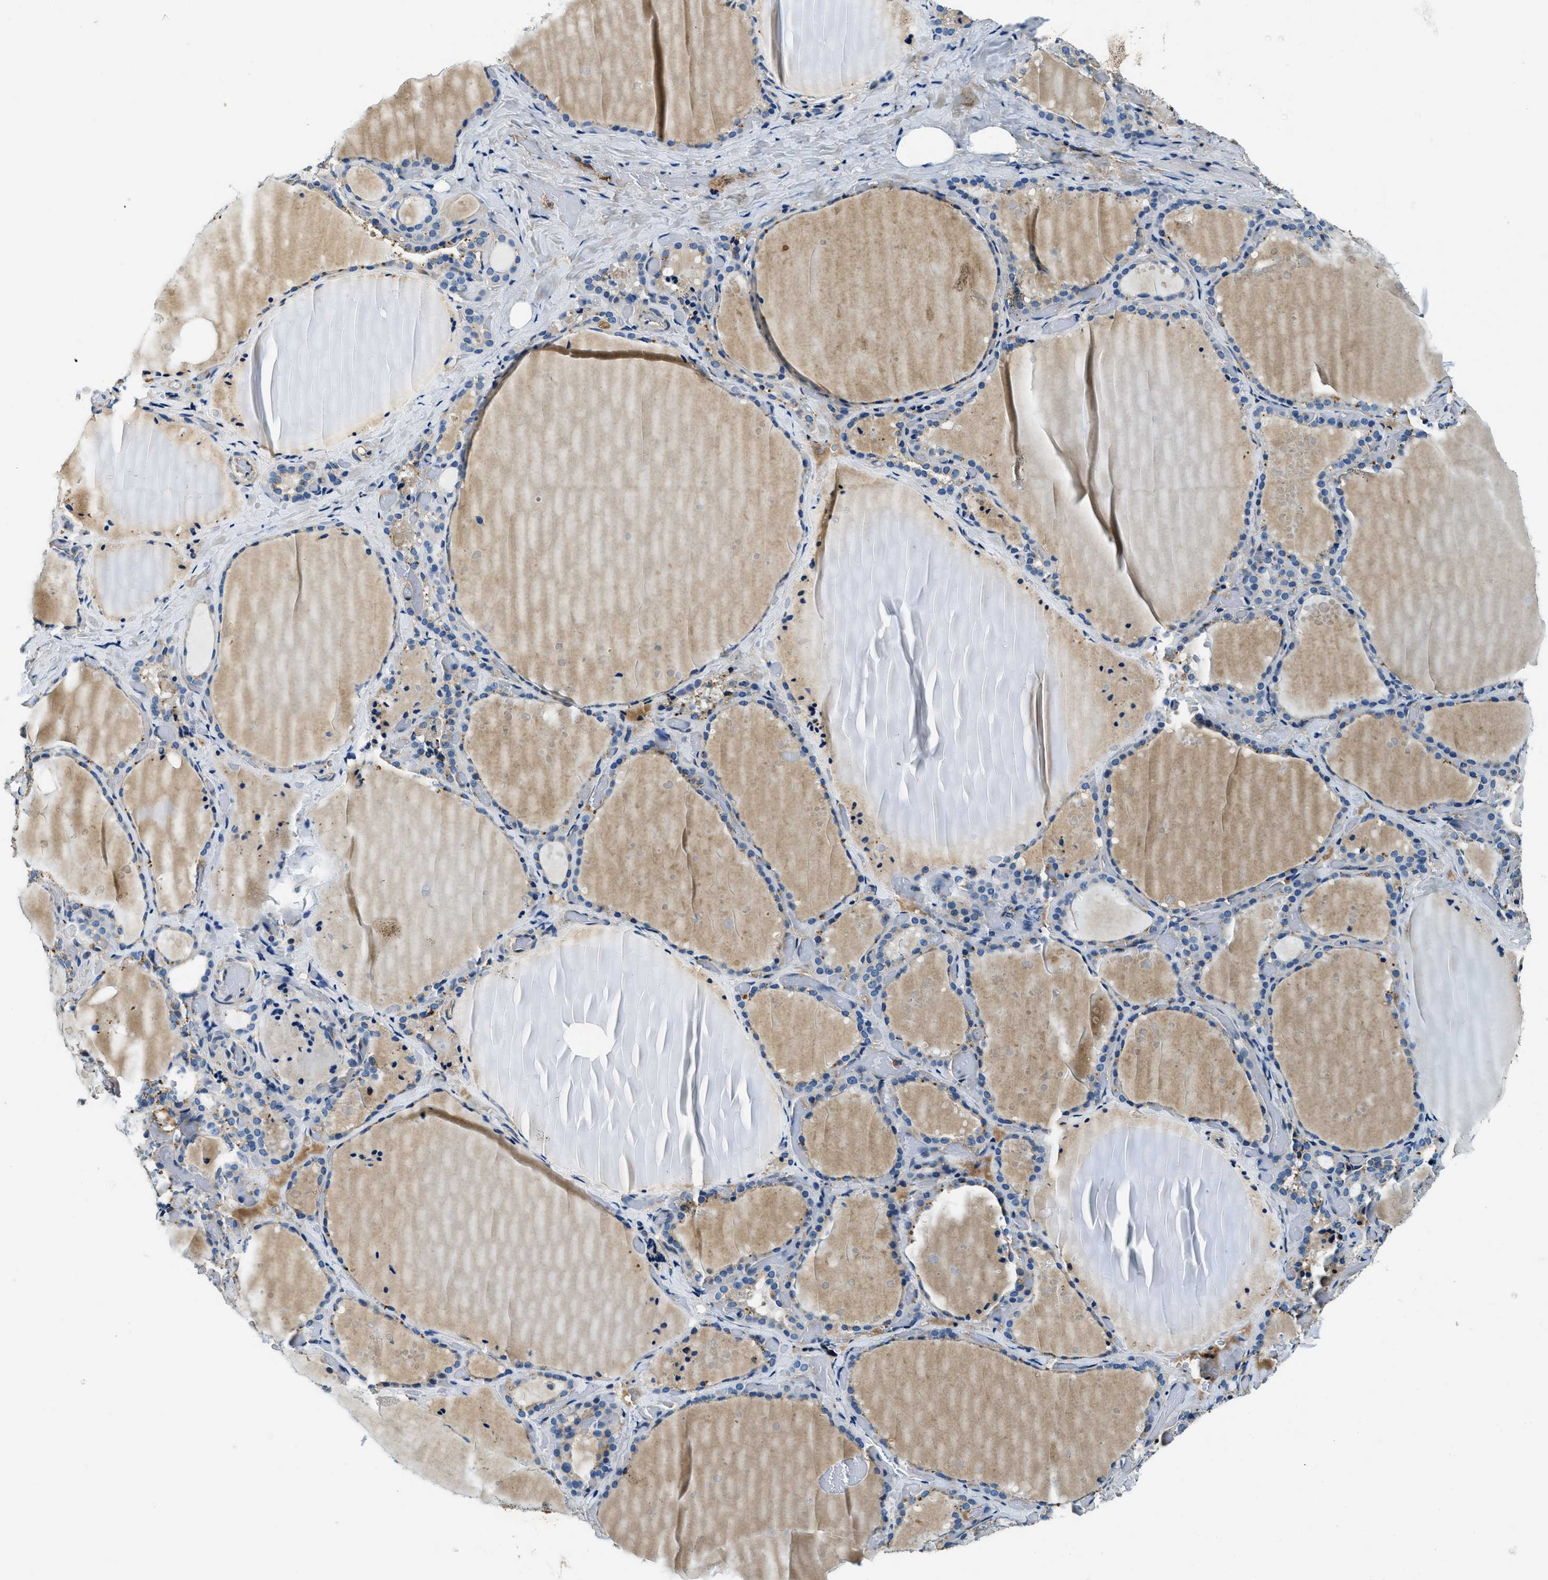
{"staining": {"intensity": "weak", "quantity": "<25%", "location": "cytoplasmic/membranous"}, "tissue": "thyroid gland", "cell_type": "Glandular cells", "image_type": "normal", "snomed": [{"axis": "morphology", "description": "Normal tissue, NOS"}, {"axis": "topography", "description": "Thyroid gland"}], "caption": "DAB (3,3'-diaminobenzidine) immunohistochemical staining of normal thyroid gland demonstrates no significant expression in glandular cells.", "gene": "TMEM186", "patient": {"sex": "female", "age": 44}}